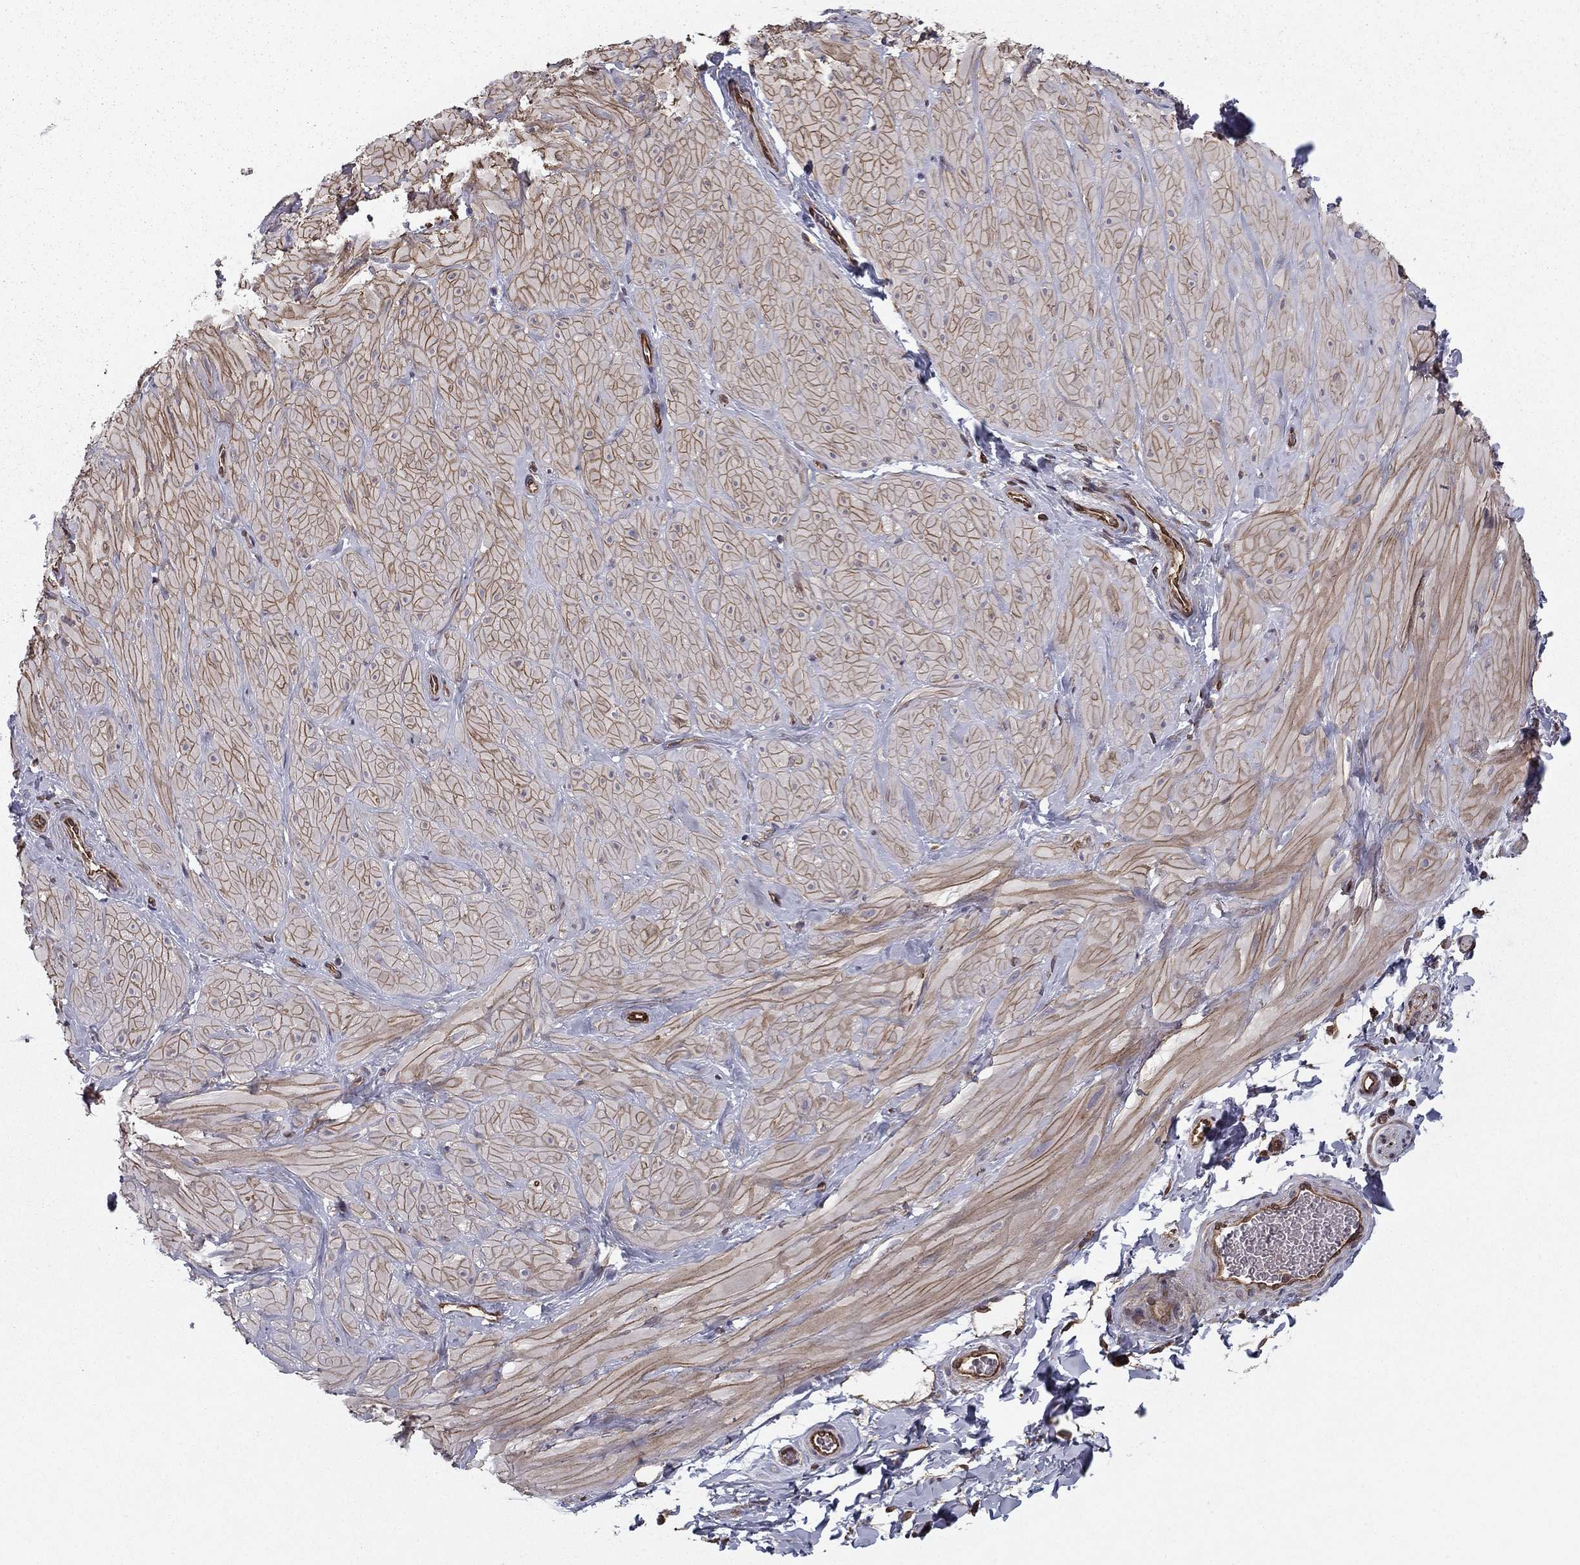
{"staining": {"intensity": "strong", "quantity": "25%-75%", "location": "cytoplasmic/membranous"}, "tissue": "soft tissue", "cell_type": "Fibroblasts", "image_type": "normal", "snomed": [{"axis": "morphology", "description": "Normal tissue, NOS"}, {"axis": "topography", "description": "Smooth muscle"}, {"axis": "topography", "description": "Peripheral nerve tissue"}], "caption": "Immunohistochemical staining of unremarkable human soft tissue shows high levels of strong cytoplasmic/membranous expression in about 25%-75% of fibroblasts. (DAB (3,3'-diaminobenzidine) IHC with brightfield microscopy, high magnification).", "gene": "SHMT1", "patient": {"sex": "male", "age": 22}}